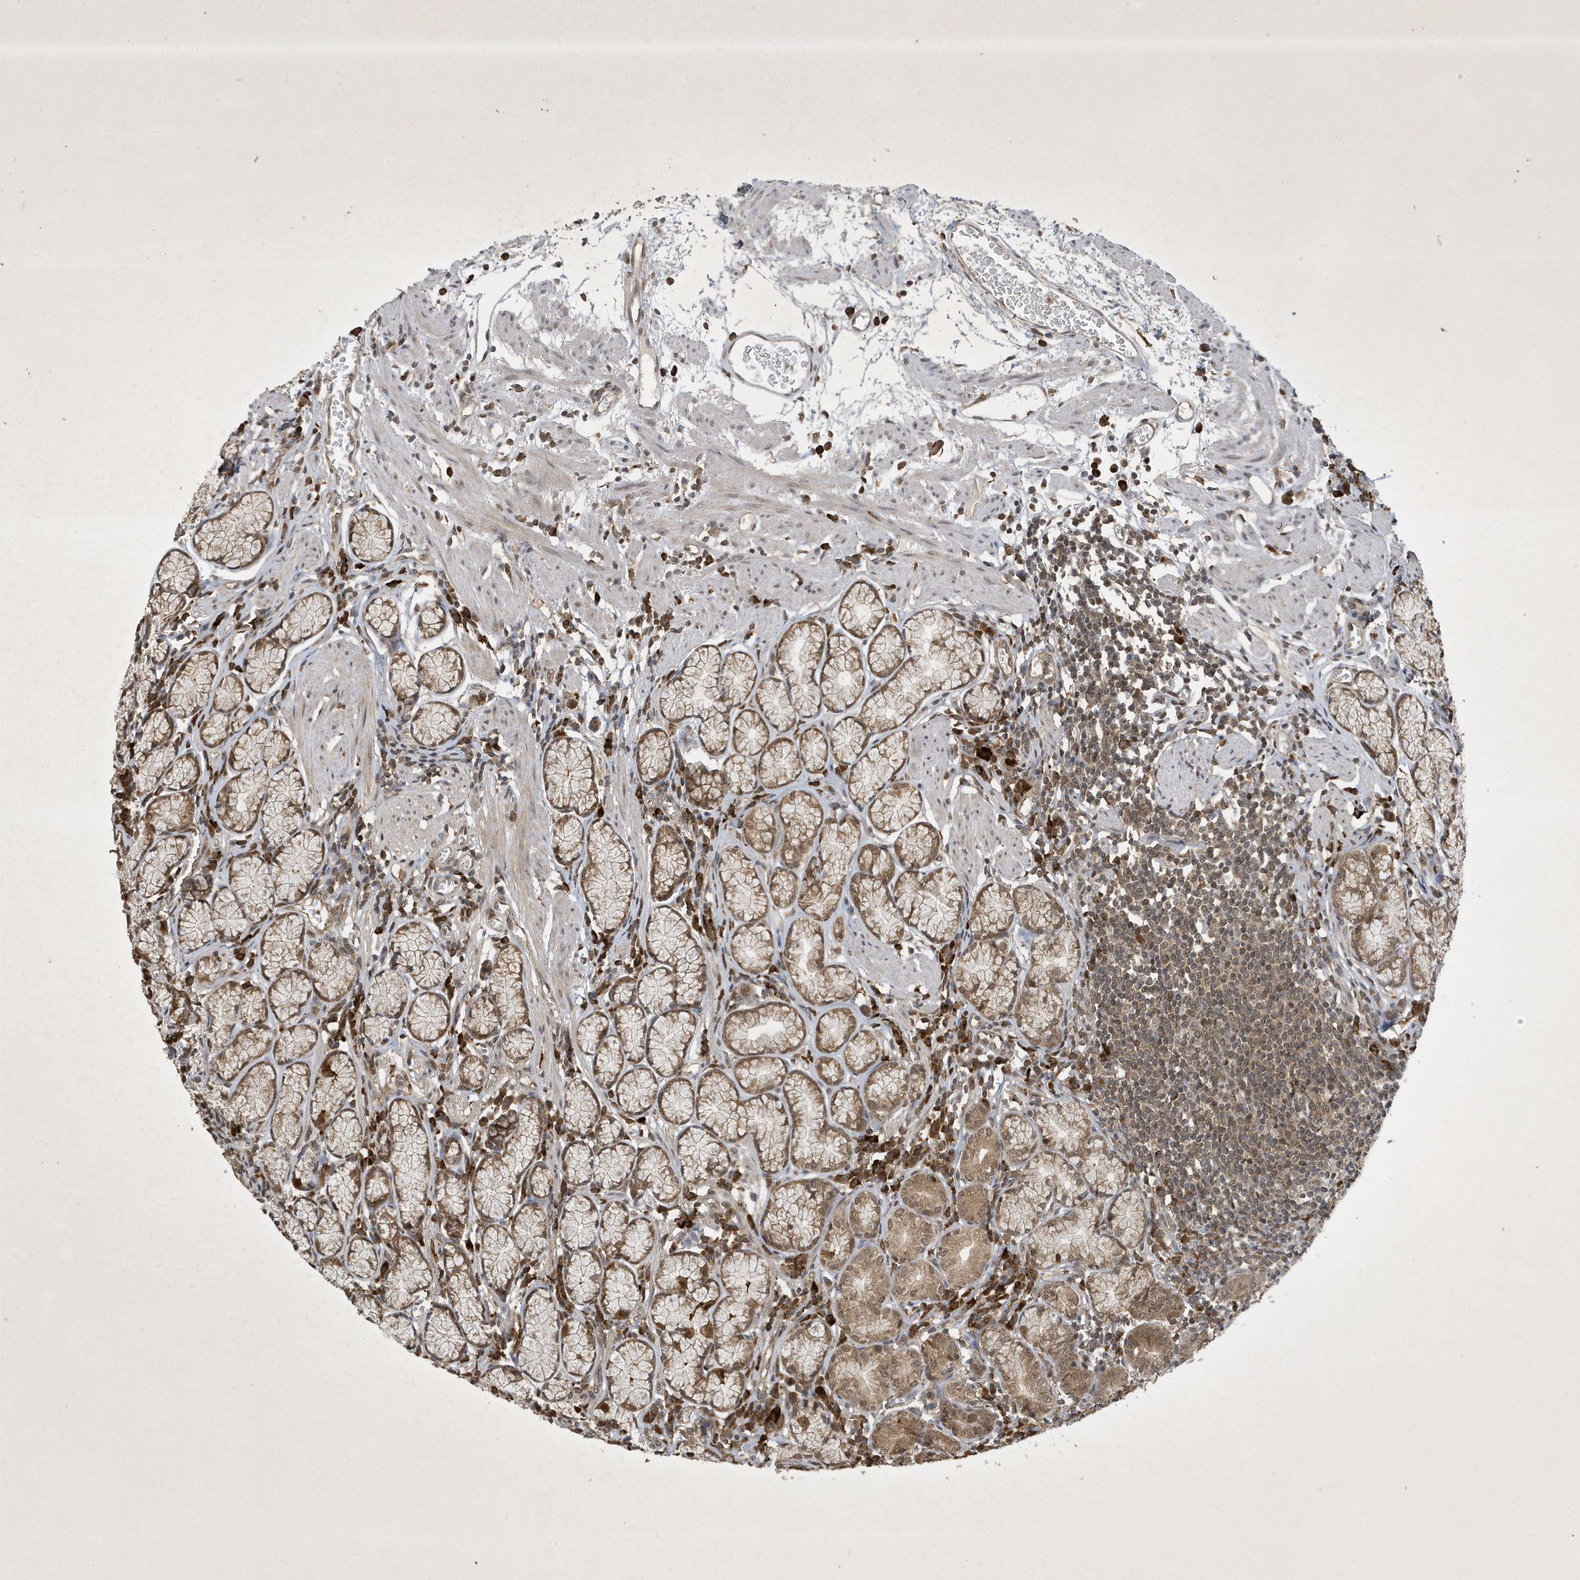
{"staining": {"intensity": "moderate", "quantity": ">75%", "location": "cytoplasmic/membranous,nuclear"}, "tissue": "stomach", "cell_type": "Glandular cells", "image_type": "normal", "snomed": [{"axis": "morphology", "description": "Normal tissue, NOS"}, {"axis": "topography", "description": "Stomach"}], "caption": "IHC (DAB (3,3'-diaminobenzidine)) staining of normal human stomach displays moderate cytoplasmic/membranous,nuclear protein staining in approximately >75% of glandular cells. (DAB = brown stain, brightfield microscopy at high magnification).", "gene": "STX10", "patient": {"sex": "male", "age": 55}}